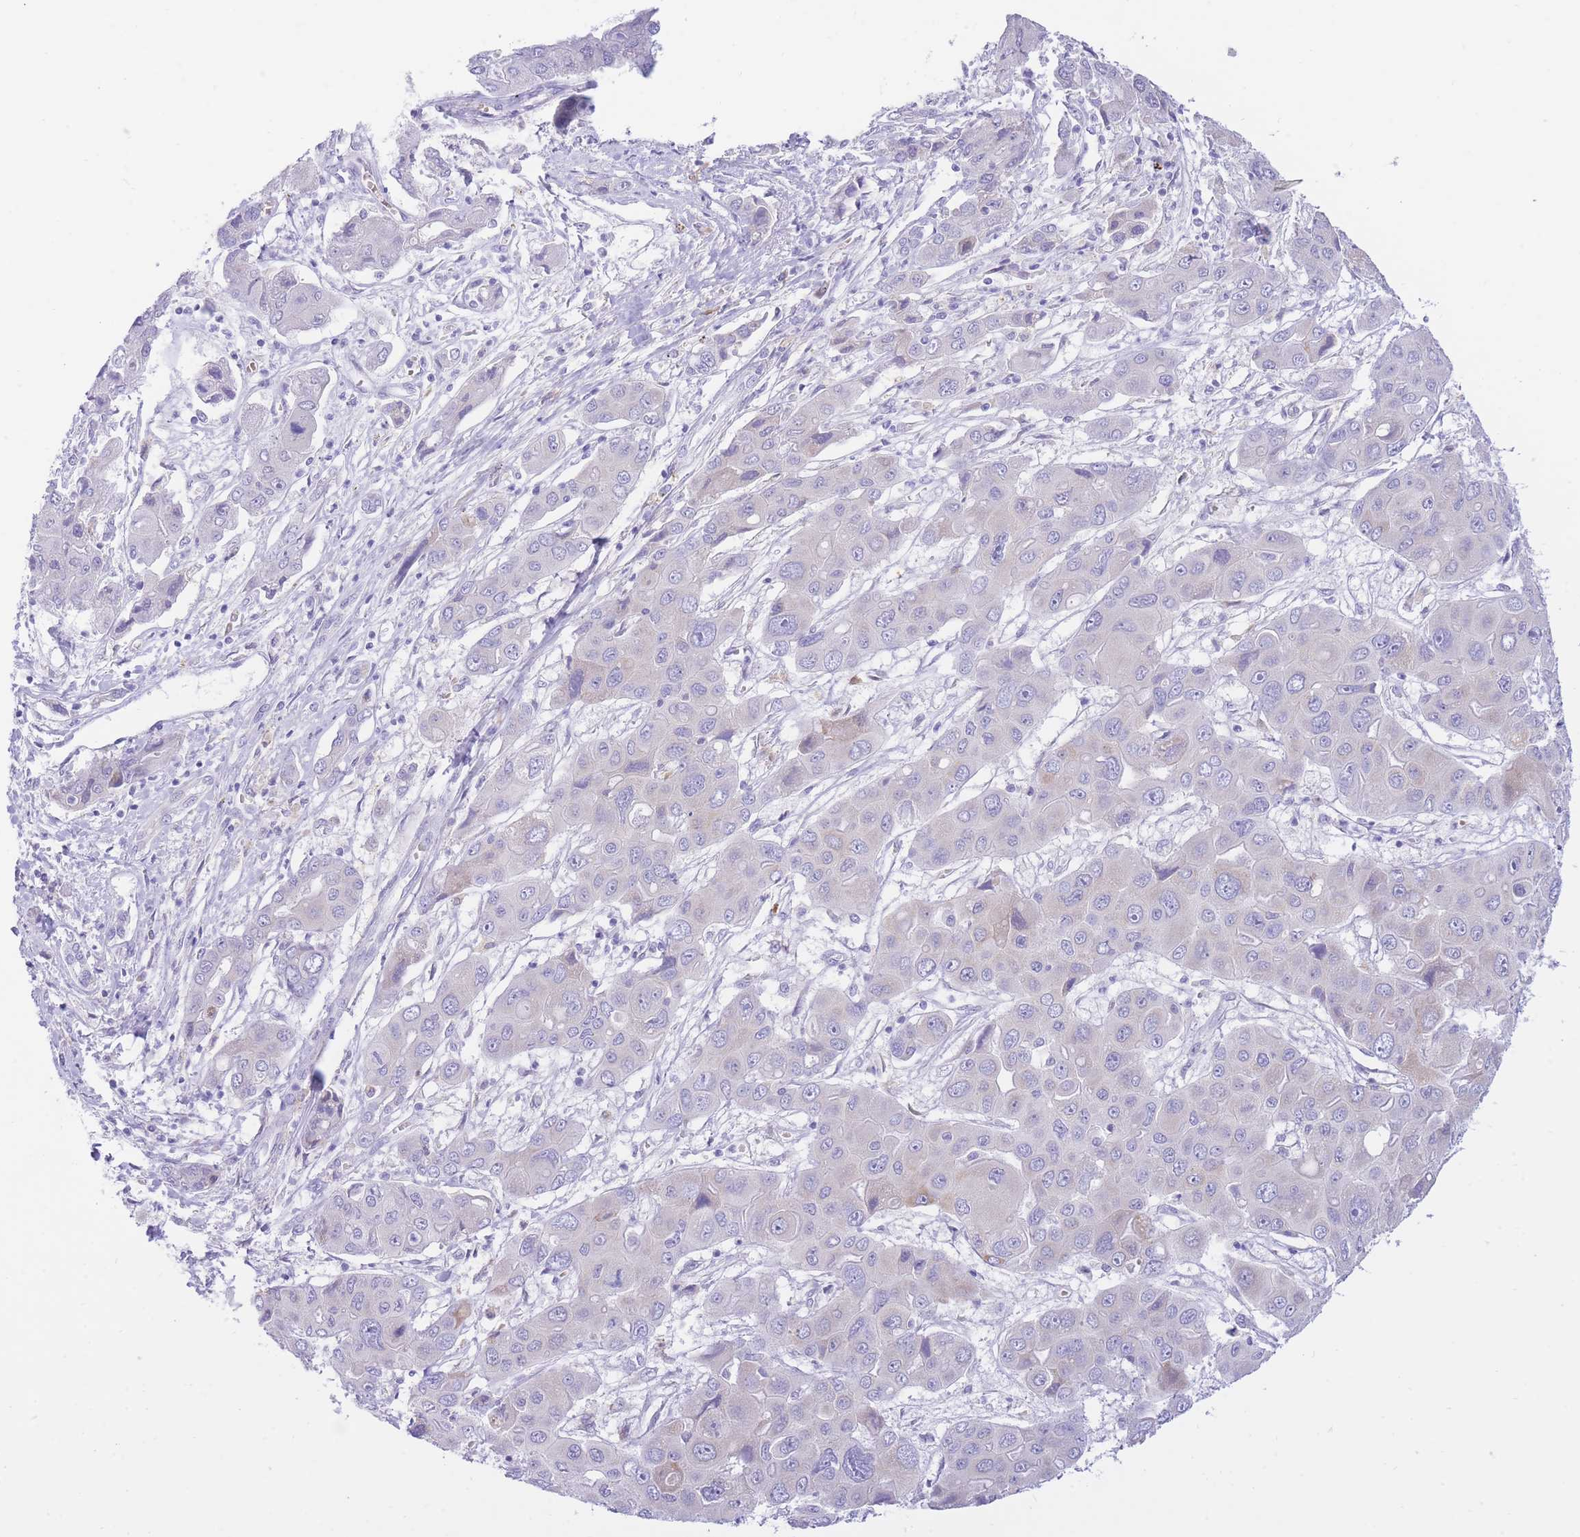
{"staining": {"intensity": "negative", "quantity": "none", "location": "none"}, "tissue": "liver cancer", "cell_type": "Tumor cells", "image_type": "cancer", "snomed": [{"axis": "morphology", "description": "Cholangiocarcinoma"}, {"axis": "topography", "description": "Liver"}], "caption": "Human cholangiocarcinoma (liver) stained for a protein using immunohistochemistry shows no staining in tumor cells.", "gene": "SSUH2", "patient": {"sex": "male", "age": 67}}